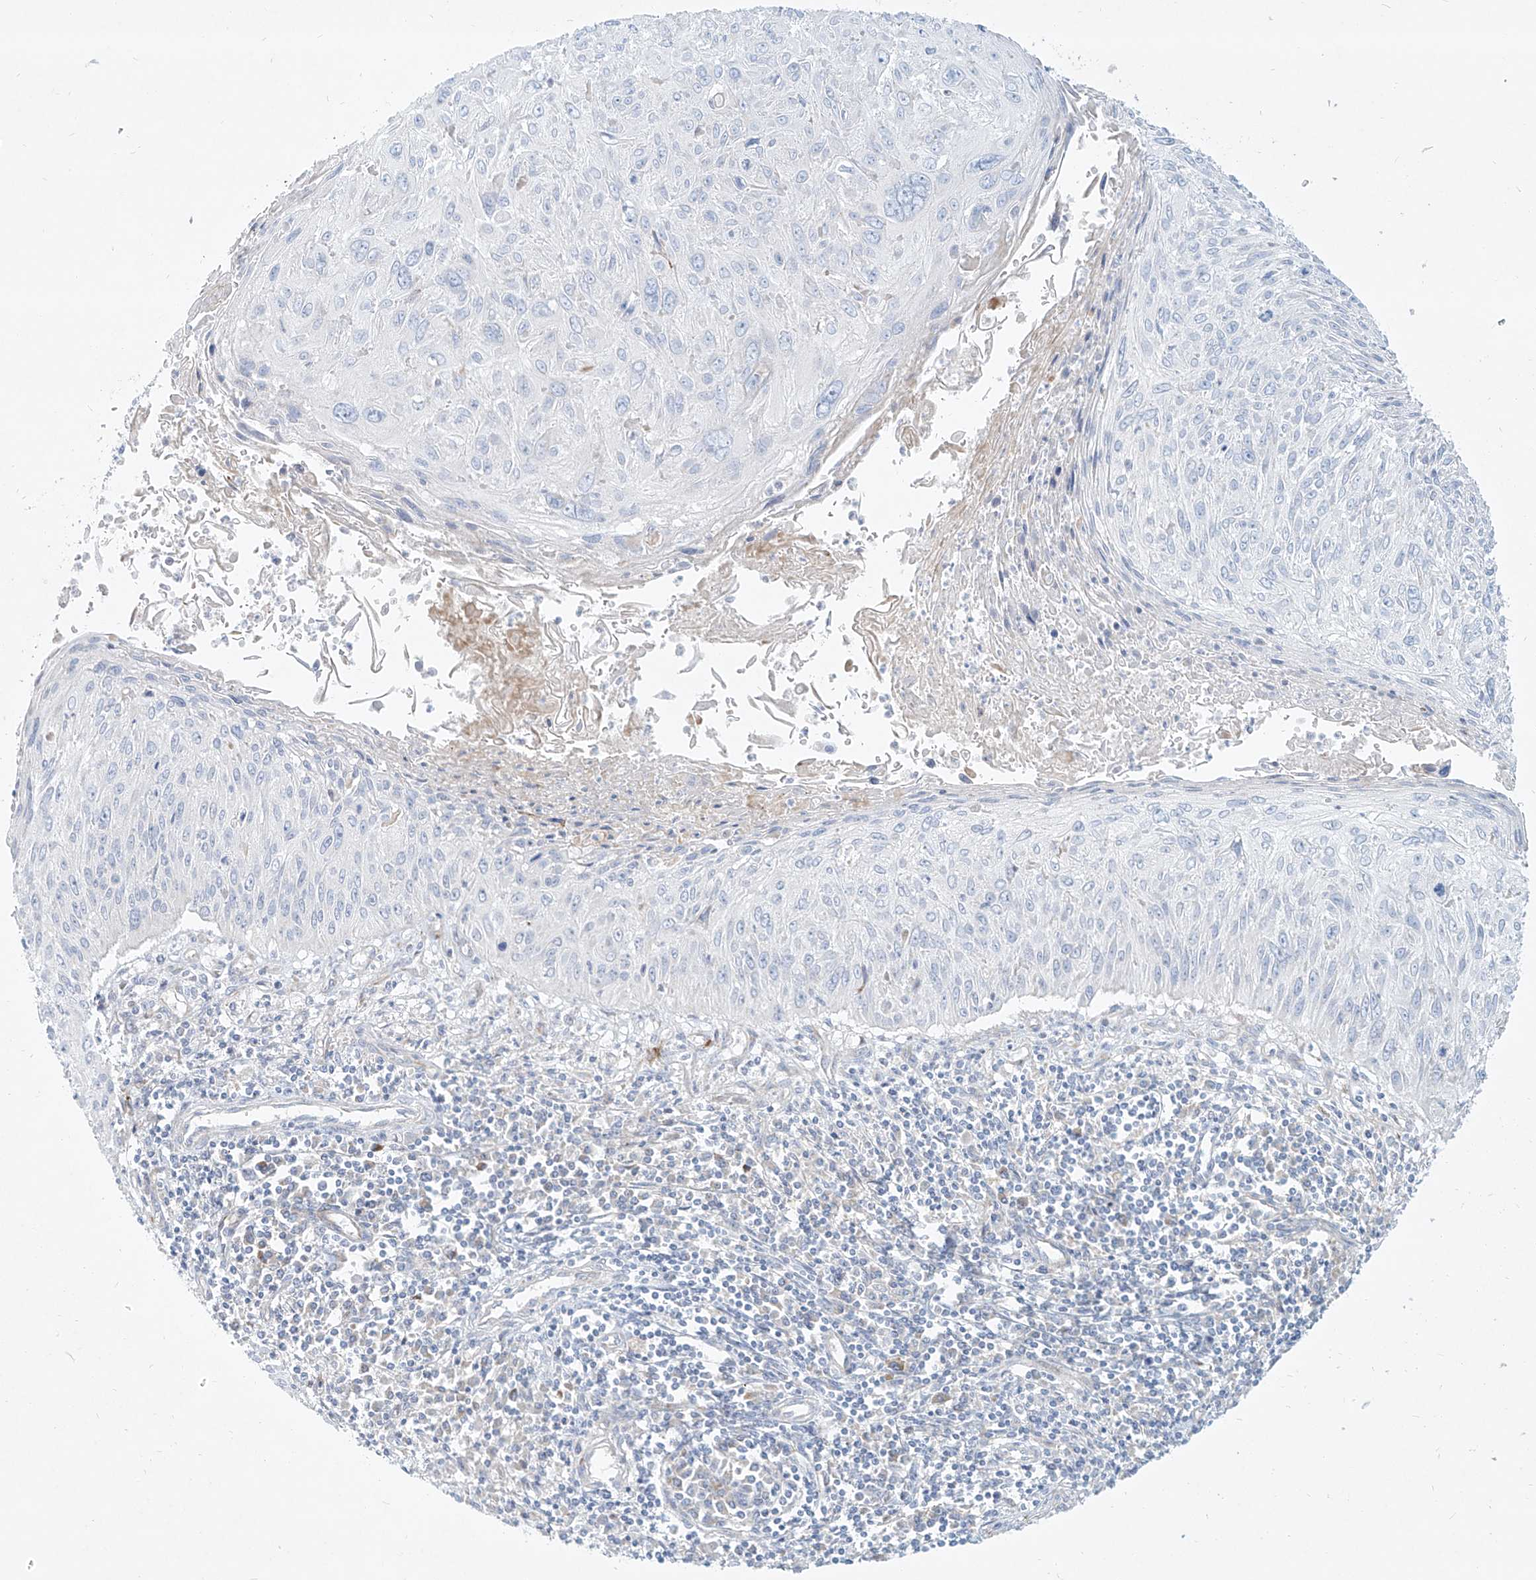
{"staining": {"intensity": "negative", "quantity": "none", "location": "none"}, "tissue": "cervical cancer", "cell_type": "Tumor cells", "image_type": "cancer", "snomed": [{"axis": "morphology", "description": "Squamous cell carcinoma, NOS"}, {"axis": "topography", "description": "Cervix"}], "caption": "An immunohistochemistry image of cervical cancer (squamous cell carcinoma) is shown. There is no staining in tumor cells of cervical cancer (squamous cell carcinoma). (DAB immunohistochemistry (IHC) visualized using brightfield microscopy, high magnification).", "gene": "MTX2", "patient": {"sex": "female", "age": 51}}